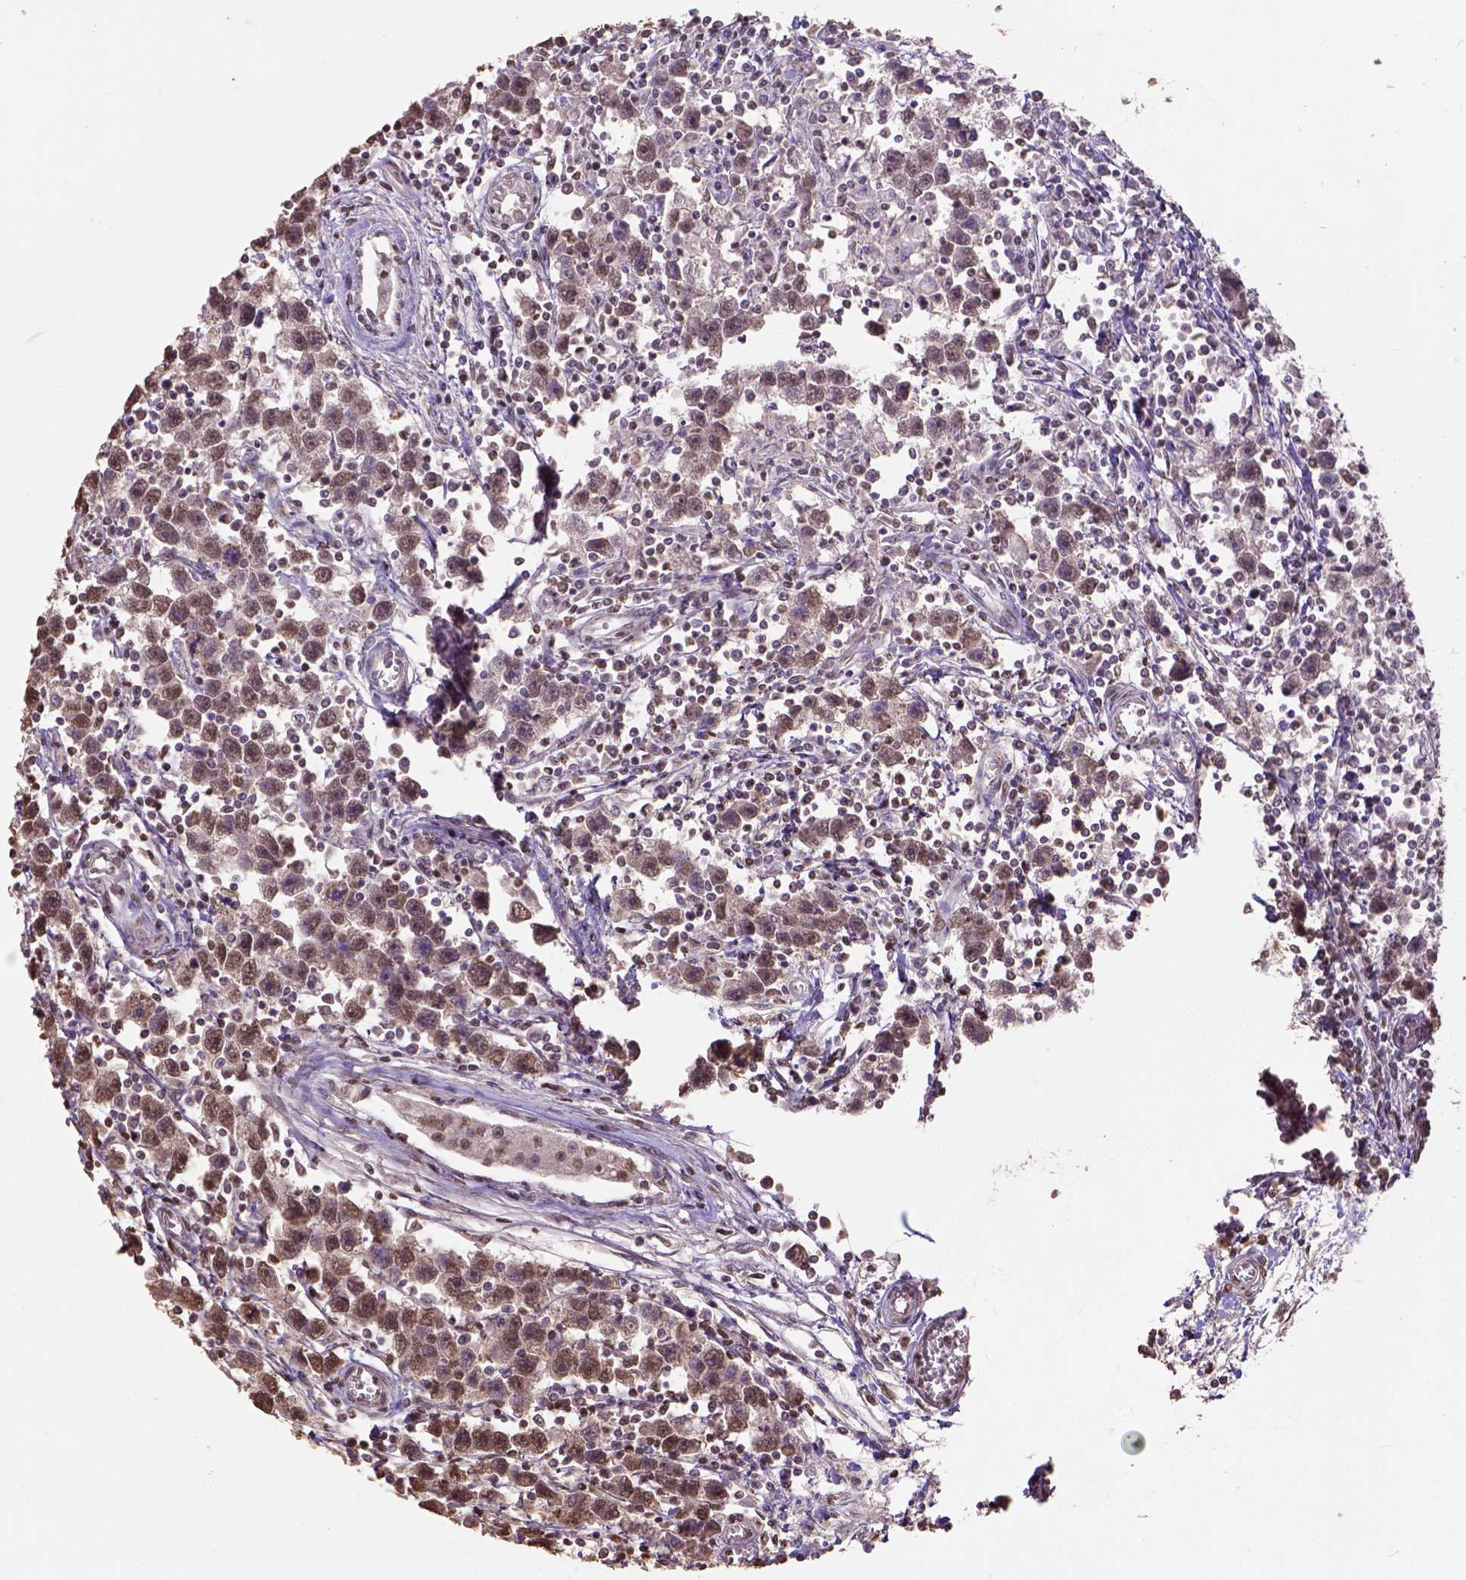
{"staining": {"intensity": "moderate", "quantity": "25%-75%", "location": "nuclear"}, "tissue": "testis cancer", "cell_type": "Tumor cells", "image_type": "cancer", "snomed": [{"axis": "morphology", "description": "Seminoma, NOS"}, {"axis": "topography", "description": "Testis"}], "caption": "DAB immunohistochemical staining of human seminoma (testis) reveals moderate nuclear protein expression in about 25%-75% of tumor cells.", "gene": "CSTF2T", "patient": {"sex": "male", "age": 30}}